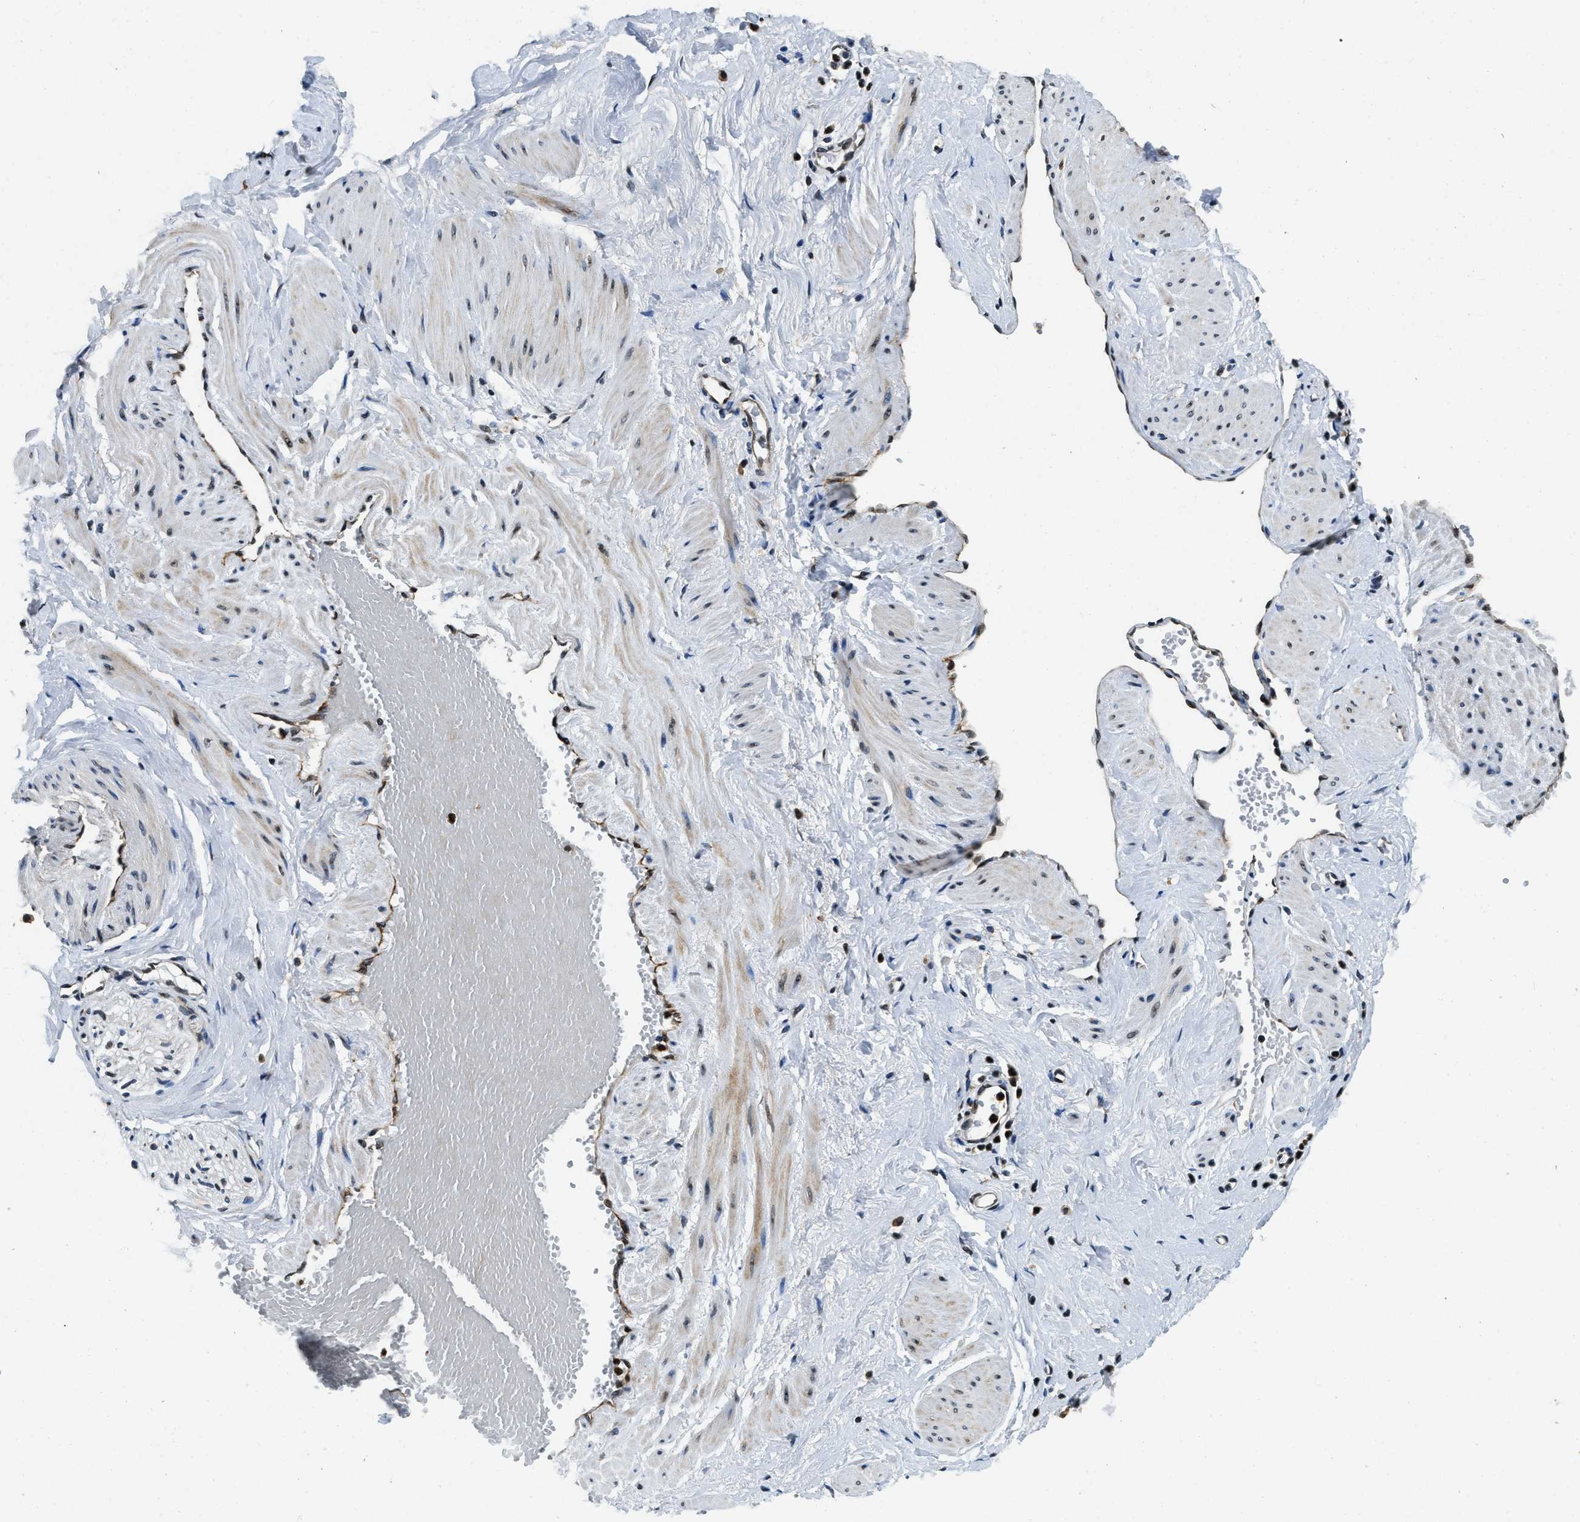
{"staining": {"intensity": "moderate", "quantity": ">75%", "location": "nuclear"}, "tissue": "adipose tissue", "cell_type": "Adipocytes", "image_type": "normal", "snomed": [{"axis": "morphology", "description": "Normal tissue, NOS"}, {"axis": "topography", "description": "Soft tissue"}, {"axis": "topography", "description": "Vascular tissue"}], "caption": "Adipose tissue stained with a protein marker demonstrates moderate staining in adipocytes.", "gene": "ZC3HC1", "patient": {"sex": "female", "age": 35}}